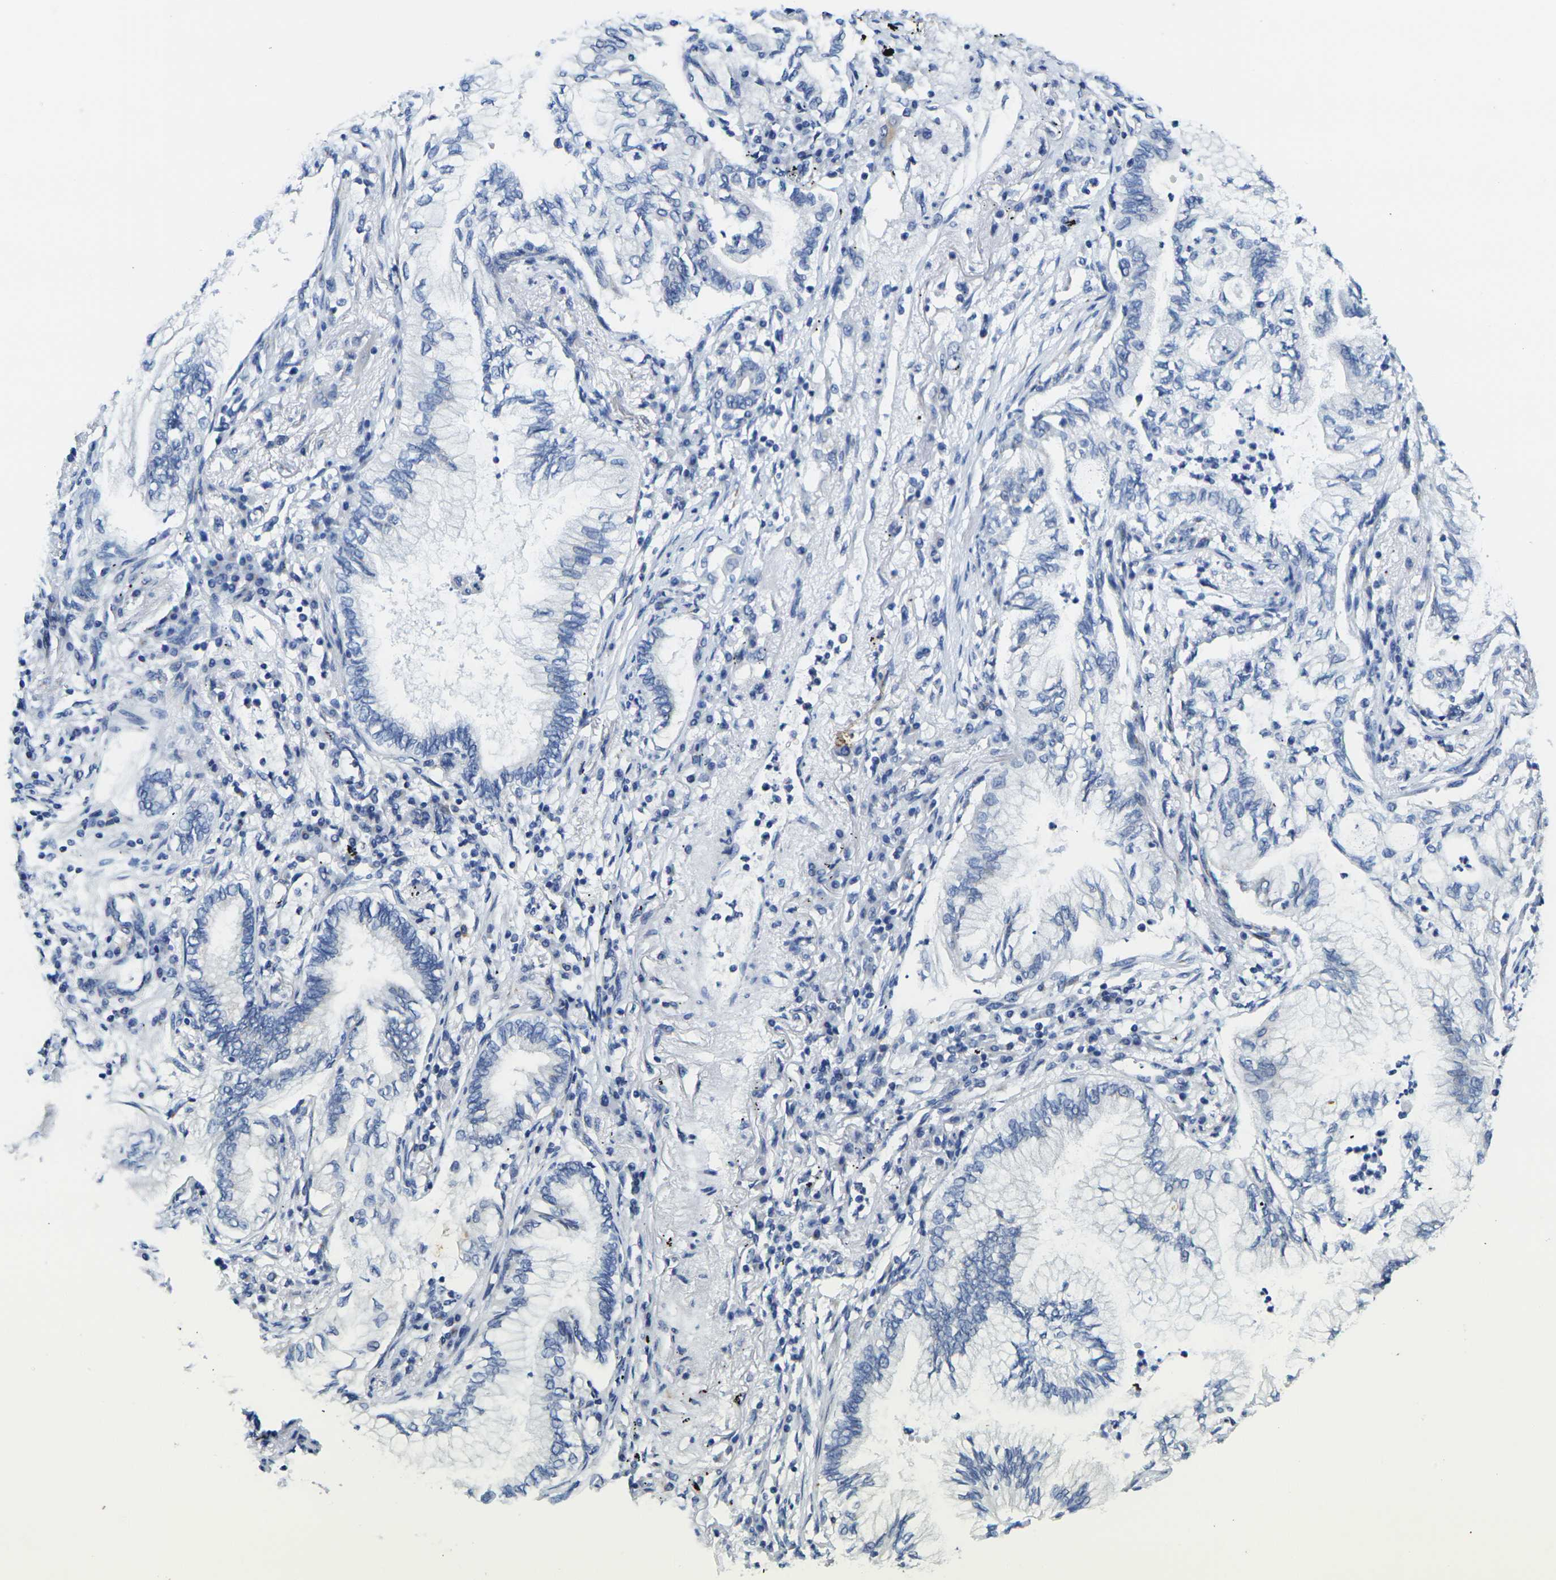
{"staining": {"intensity": "negative", "quantity": "none", "location": "none"}, "tissue": "lung cancer", "cell_type": "Tumor cells", "image_type": "cancer", "snomed": [{"axis": "morphology", "description": "Normal tissue, NOS"}, {"axis": "morphology", "description": "Adenocarcinoma, NOS"}, {"axis": "topography", "description": "Bronchus"}, {"axis": "topography", "description": "Lung"}], "caption": "IHC histopathology image of human adenocarcinoma (lung) stained for a protein (brown), which reveals no positivity in tumor cells. (DAB immunohistochemistry visualized using brightfield microscopy, high magnification).", "gene": "CRK", "patient": {"sex": "female", "age": 70}}